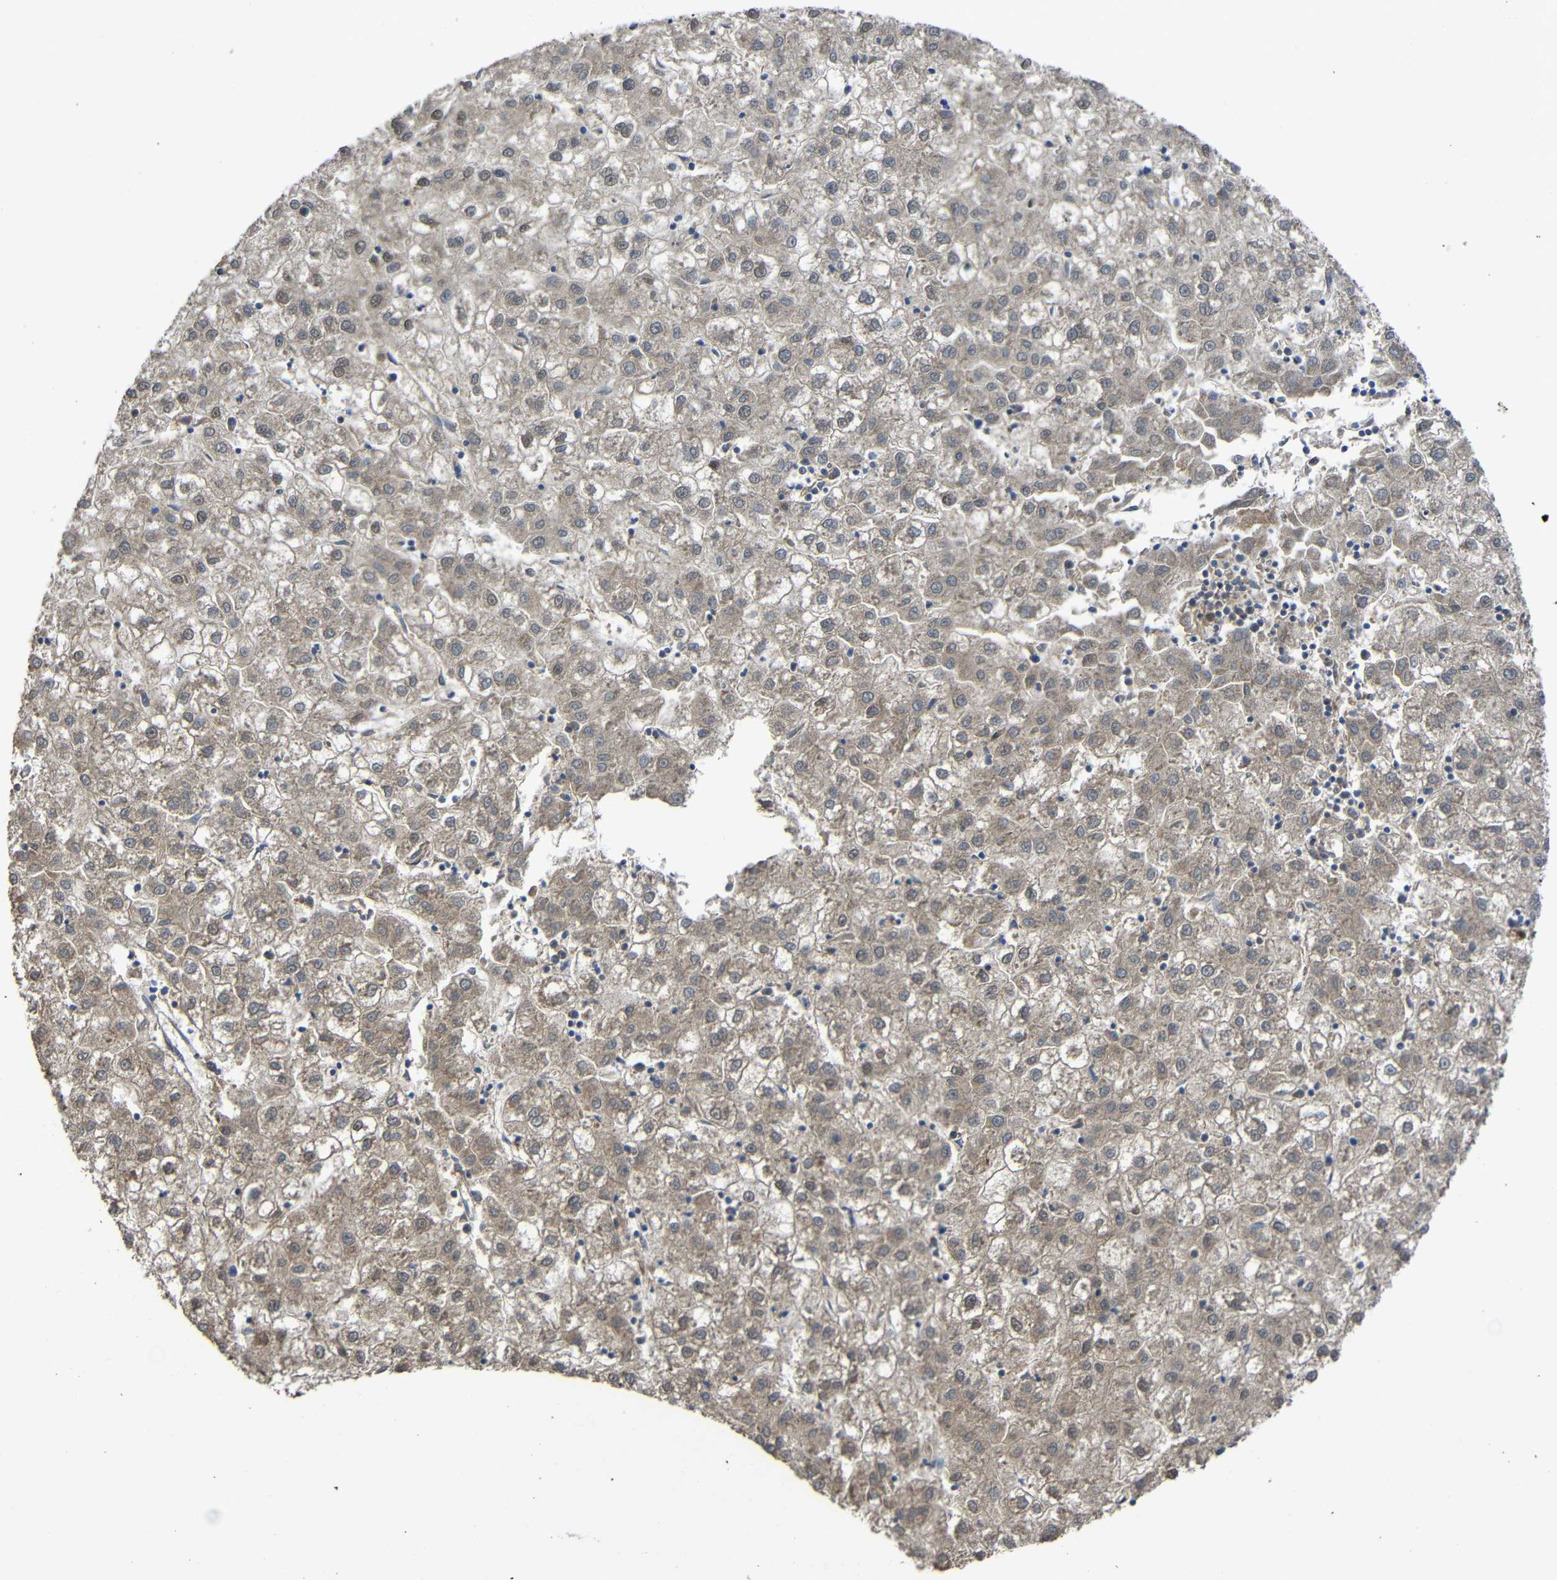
{"staining": {"intensity": "weak", "quantity": ">75%", "location": "cytoplasmic/membranous,nuclear"}, "tissue": "liver cancer", "cell_type": "Tumor cells", "image_type": "cancer", "snomed": [{"axis": "morphology", "description": "Carcinoma, Hepatocellular, NOS"}, {"axis": "topography", "description": "Liver"}], "caption": "Immunohistochemistry (DAB (3,3'-diaminobenzidine)) staining of human liver hepatocellular carcinoma displays weak cytoplasmic/membranous and nuclear protein staining in about >75% of tumor cells.", "gene": "CHST9", "patient": {"sex": "male", "age": 72}}